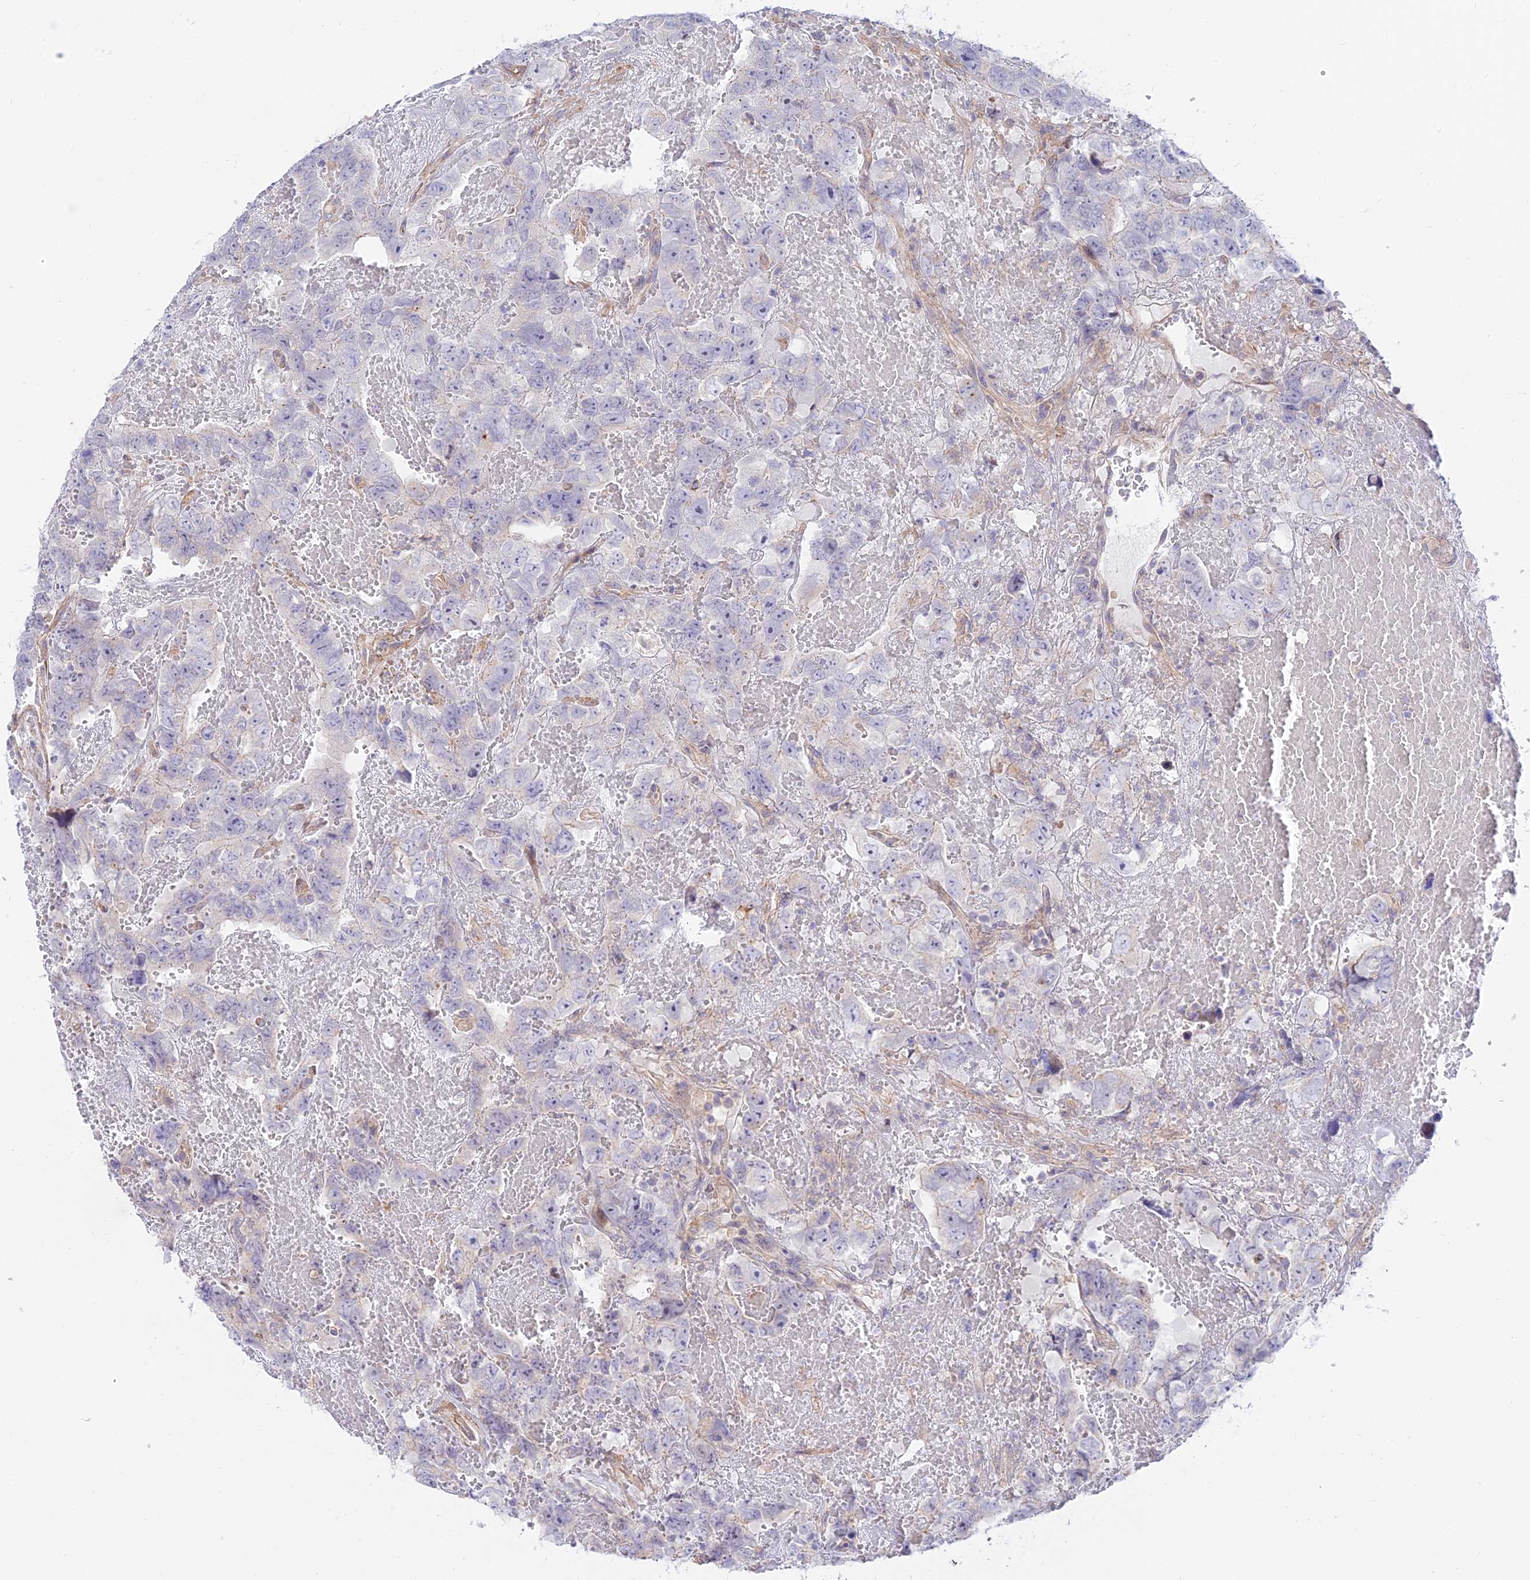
{"staining": {"intensity": "negative", "quantity": "none", "location": "none"}, "tissue": "testis cancer", "cell_type": "Tumor cells", "image_type": "cancer", "snomed": [{"axis": "morphology", "description": "Carcinoma, Embryonal, NOS"}, {"axis": "topography", "description": "Testis"}], "caption": "DAB (3,3'-diaminobenzidine) immunohistochemical staining of testis embryonal carcinoma demonstrates no significant staining in tumor cells.", "gene": "KCNAB1", "patient": {"sex": "male", "age": 45}}